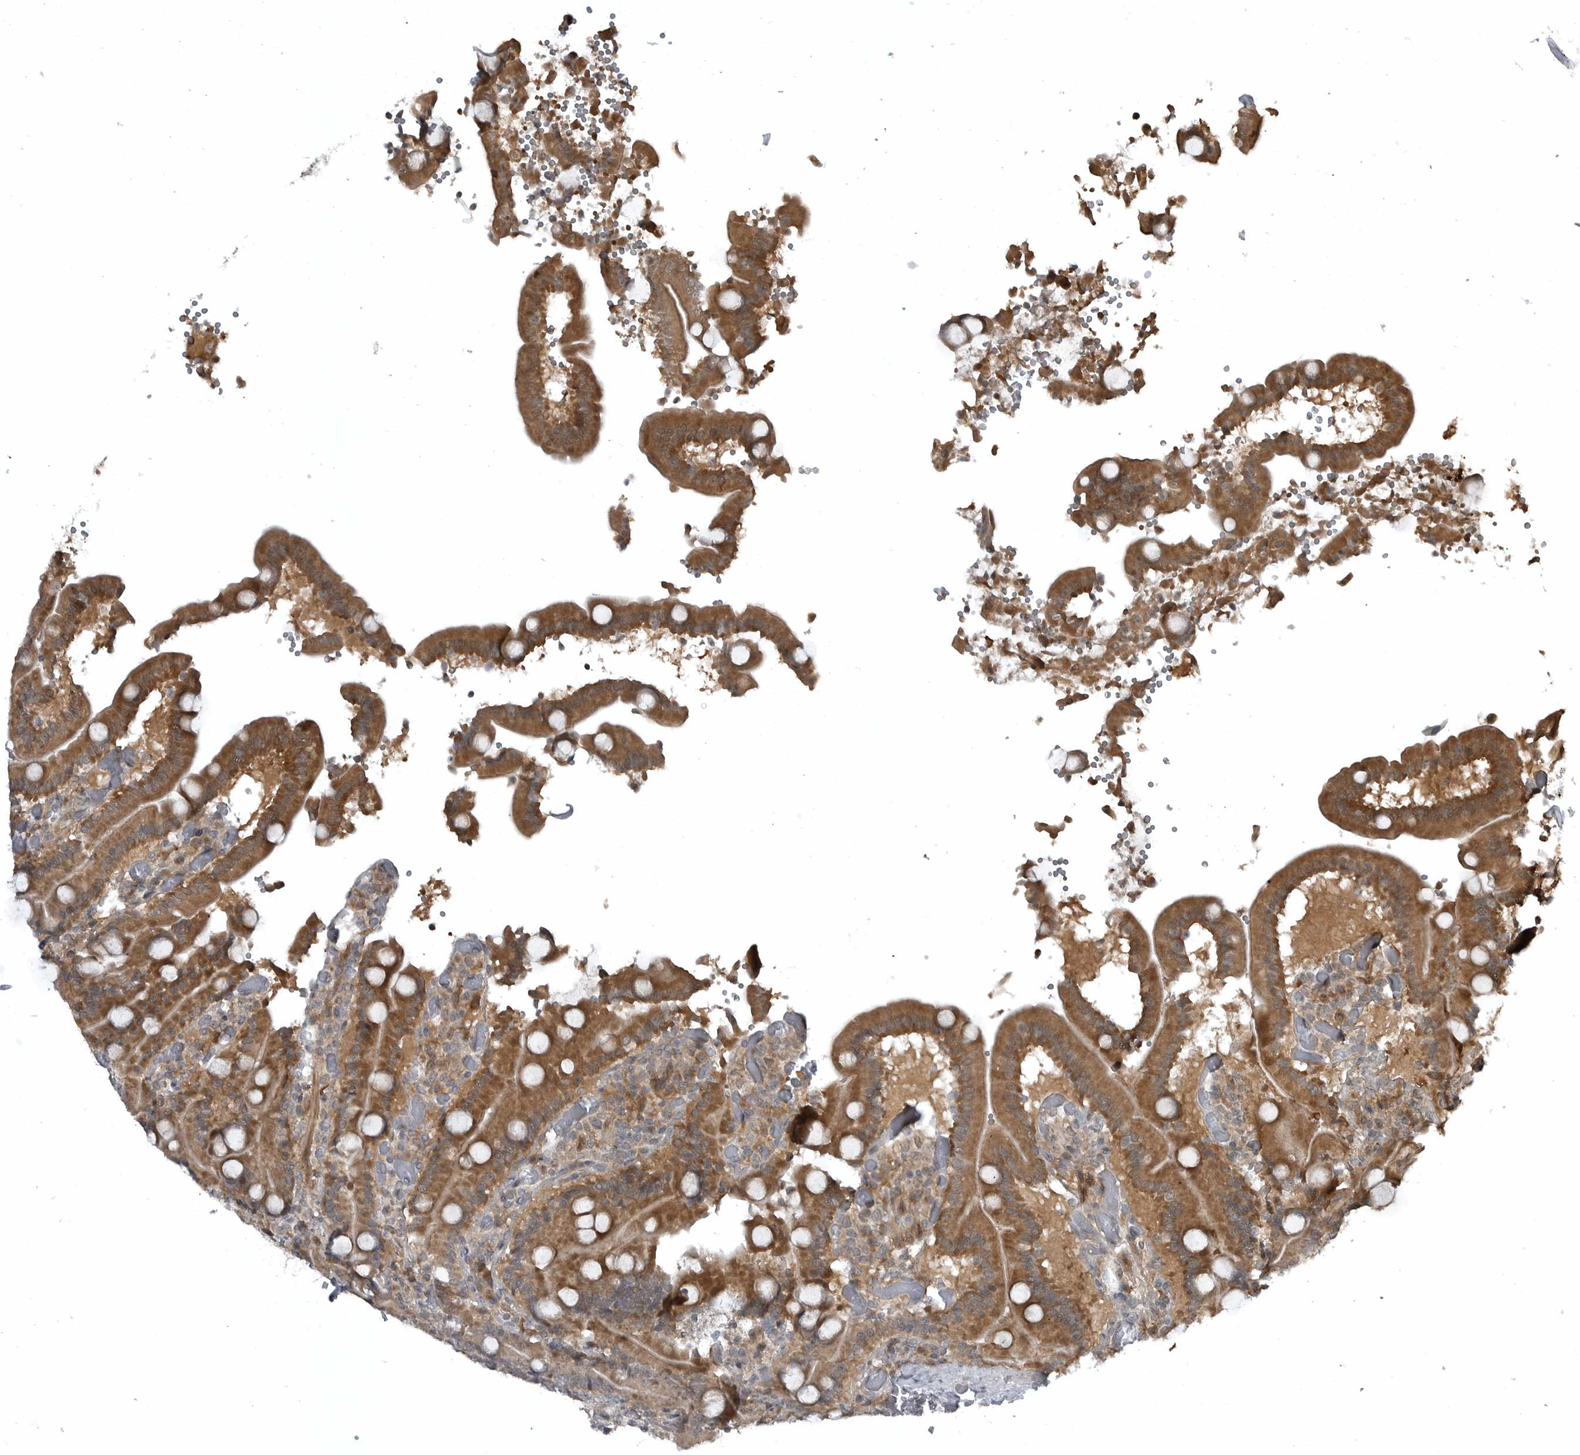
{"staining": {"intensity": "moderate", "quantity": ">75%", "location": "cytoplasmic/membranous"}, "tissue": "duodenum", "cell_type": "Glandular cells", "image_type": "normal", "snomed": [{"axis": "morphology", "description": "Normal tissue, NOS"}, {"axis": "topography", "description": "Duodenum"}], "caption": "Immunohistochemistry (IHC) (DAB (3,3'-diaminobenzidine)) staining of unremarkable duodenum shows moderate cytoplasmic/membranous protein positivity in approximately >75% of glandular cells.", "gene": "GAK", "patient": {"sex": "female", "age": 62}}